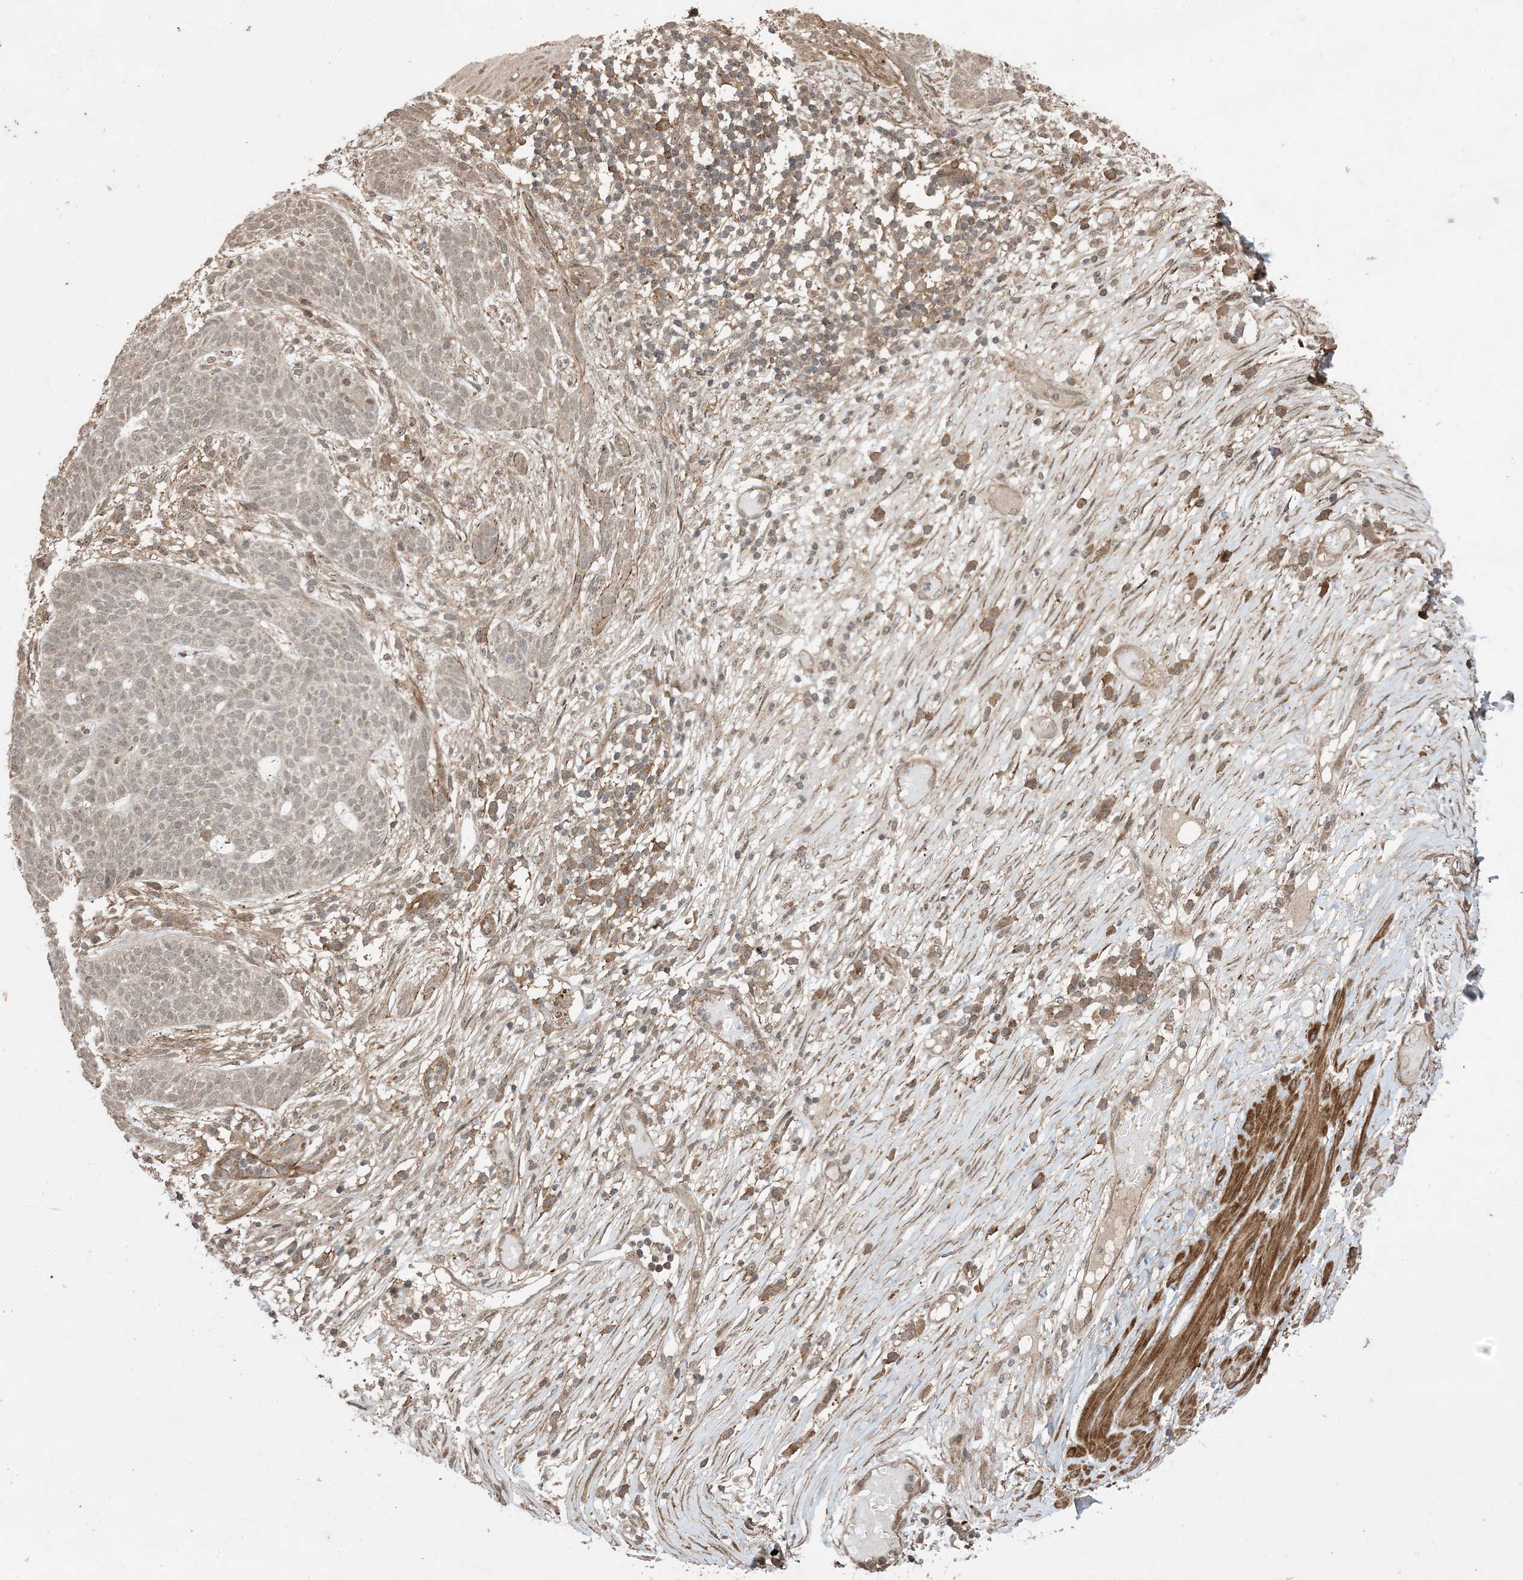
{"staining": {"intensity": "weak", "quantity": "25%-75%", "location": "cytoplasmic/membranous,nuclear"}, "tissue": "skin cancer", "cell_type": "Tumor cells", "image_type": "cancer", "snomed": [{"axis": "morphology", "description": "Normal tissue, NOS"}, {"axis": "morphology", "description": "Basal cell carcinoma"}, {"axis": "topography", "description": "Skin"}], "caption": "Immunohistochemistry image of human skin basal cell carcinoma stained for a protein (brown), which displays low levels of weak cytoplasmic/membranous and nuclear positivity in about 25%-75% of tumor cells.", "gene": "ZNF511", "patient": {"sex": "male", "age": 64}}